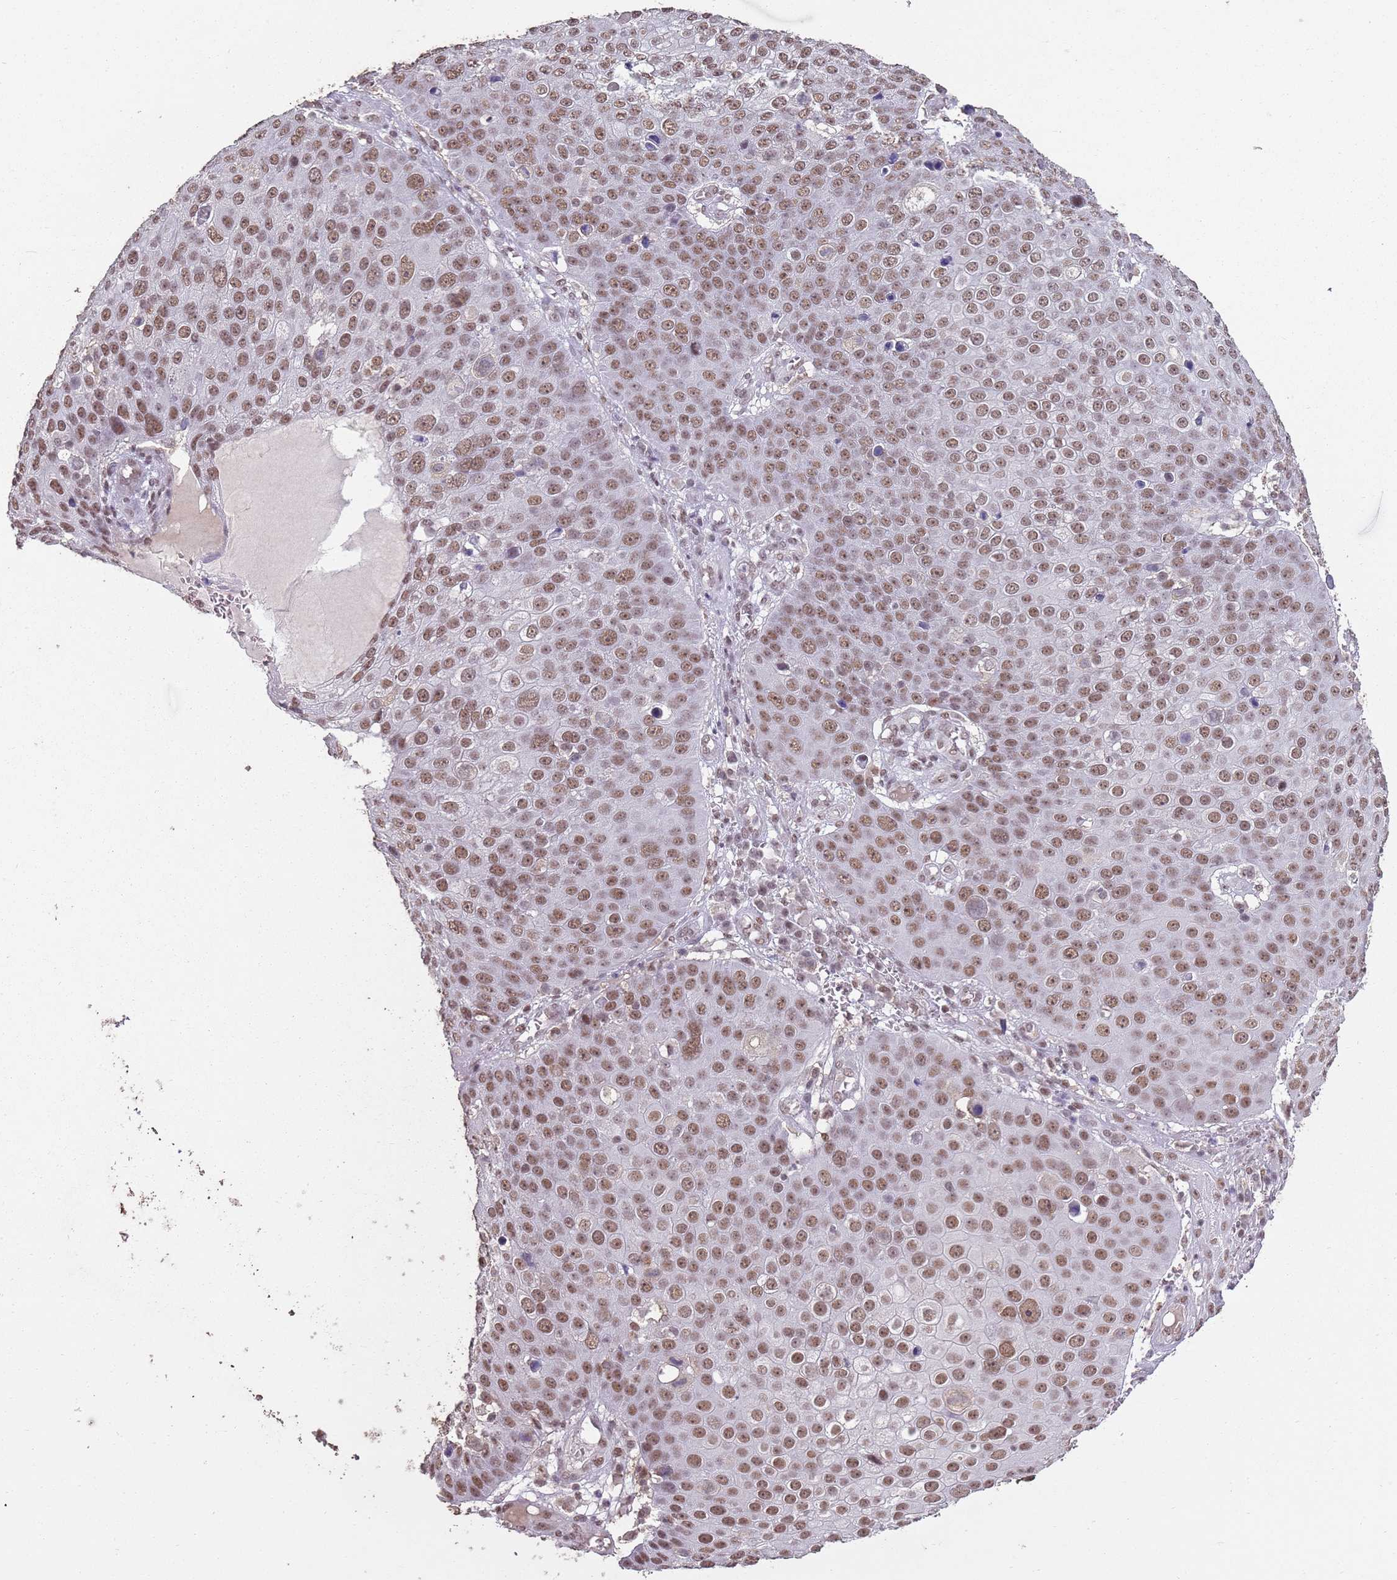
{"staining": {"intensity": "moderate", "quantity": ">75%", "location": "nuclear"}, "tissue": "skin cancer", "cell_type": "Tumor cells", "image_type": "cancer", "snomed": [{"axis": "morphology", "description": "Squamous cell carcinoma, NOS"}, {"axis": "topography", "description": "Skin"}], "caption": "Squamous cell carcinoma (skin) stained for a protein (brown) exhibits moderate nuclear positive staining in approximately >75% of tumor cells.", "gene": "ARL14EP", "patient": {"sex": "male", "age": 71}}